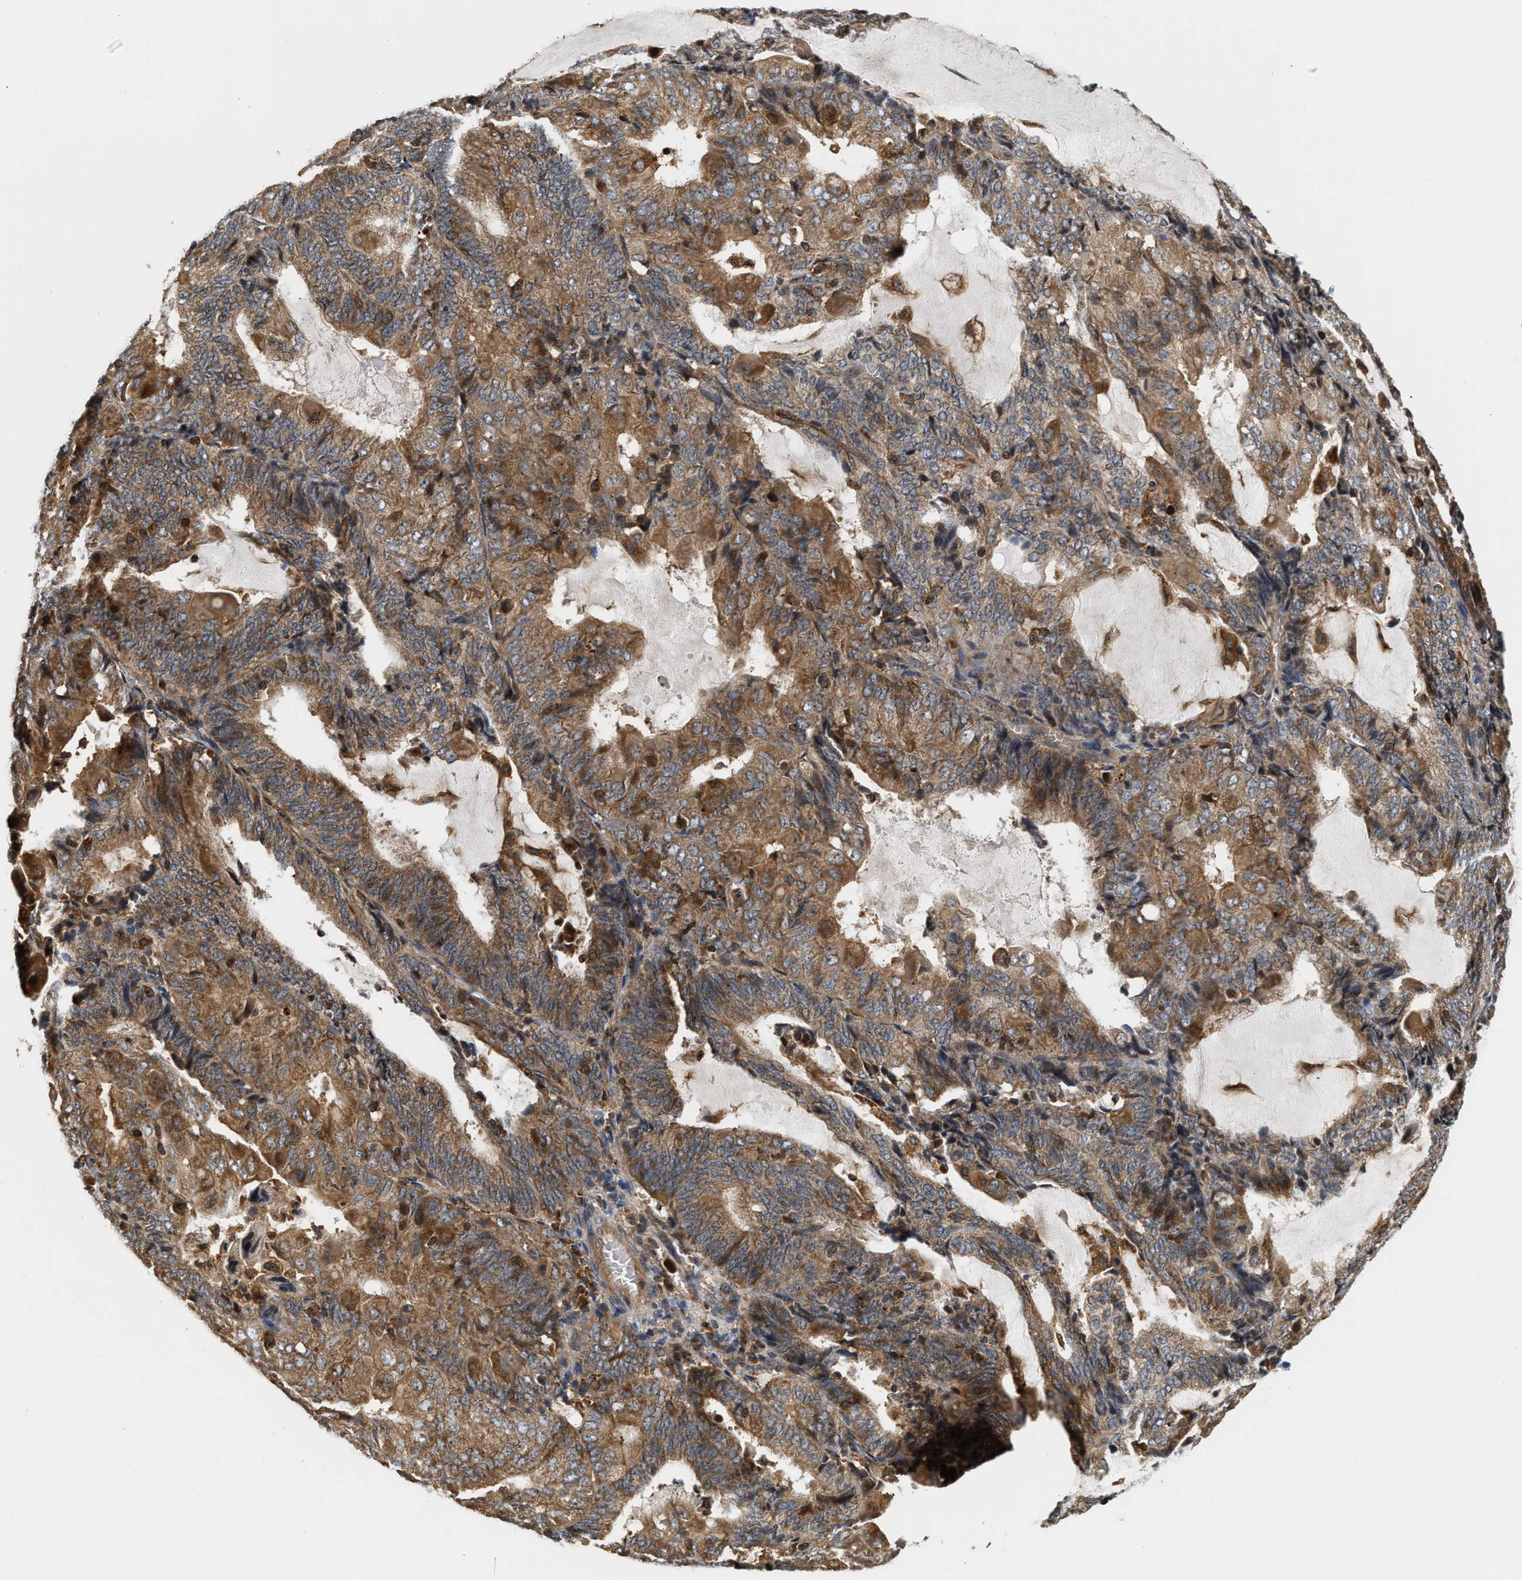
{"staining": {"intensity": "moderate", "quantity": ">75%", "location": "cytoplasmic/membranous"}, "tissue": "endometrial cancer", "cell_type": "Tumor cells", "image_type": "cancer", "snomed": [{"axis": "morphology", "description": "Adenocarcinoma, NOS"}, {"axis": "topography", "description": "Endometrium"}], "caption": "DAB (3,3'-diaminobenzidine) immunohistochemical staining of endometrial cancer (adenocarcinoma) reveals moderate cytoplasmic/membranous protein positivity in about >75% of tumor cells.", "gene": "SNX5", "patient": {"sex": "female", "age": 81}}